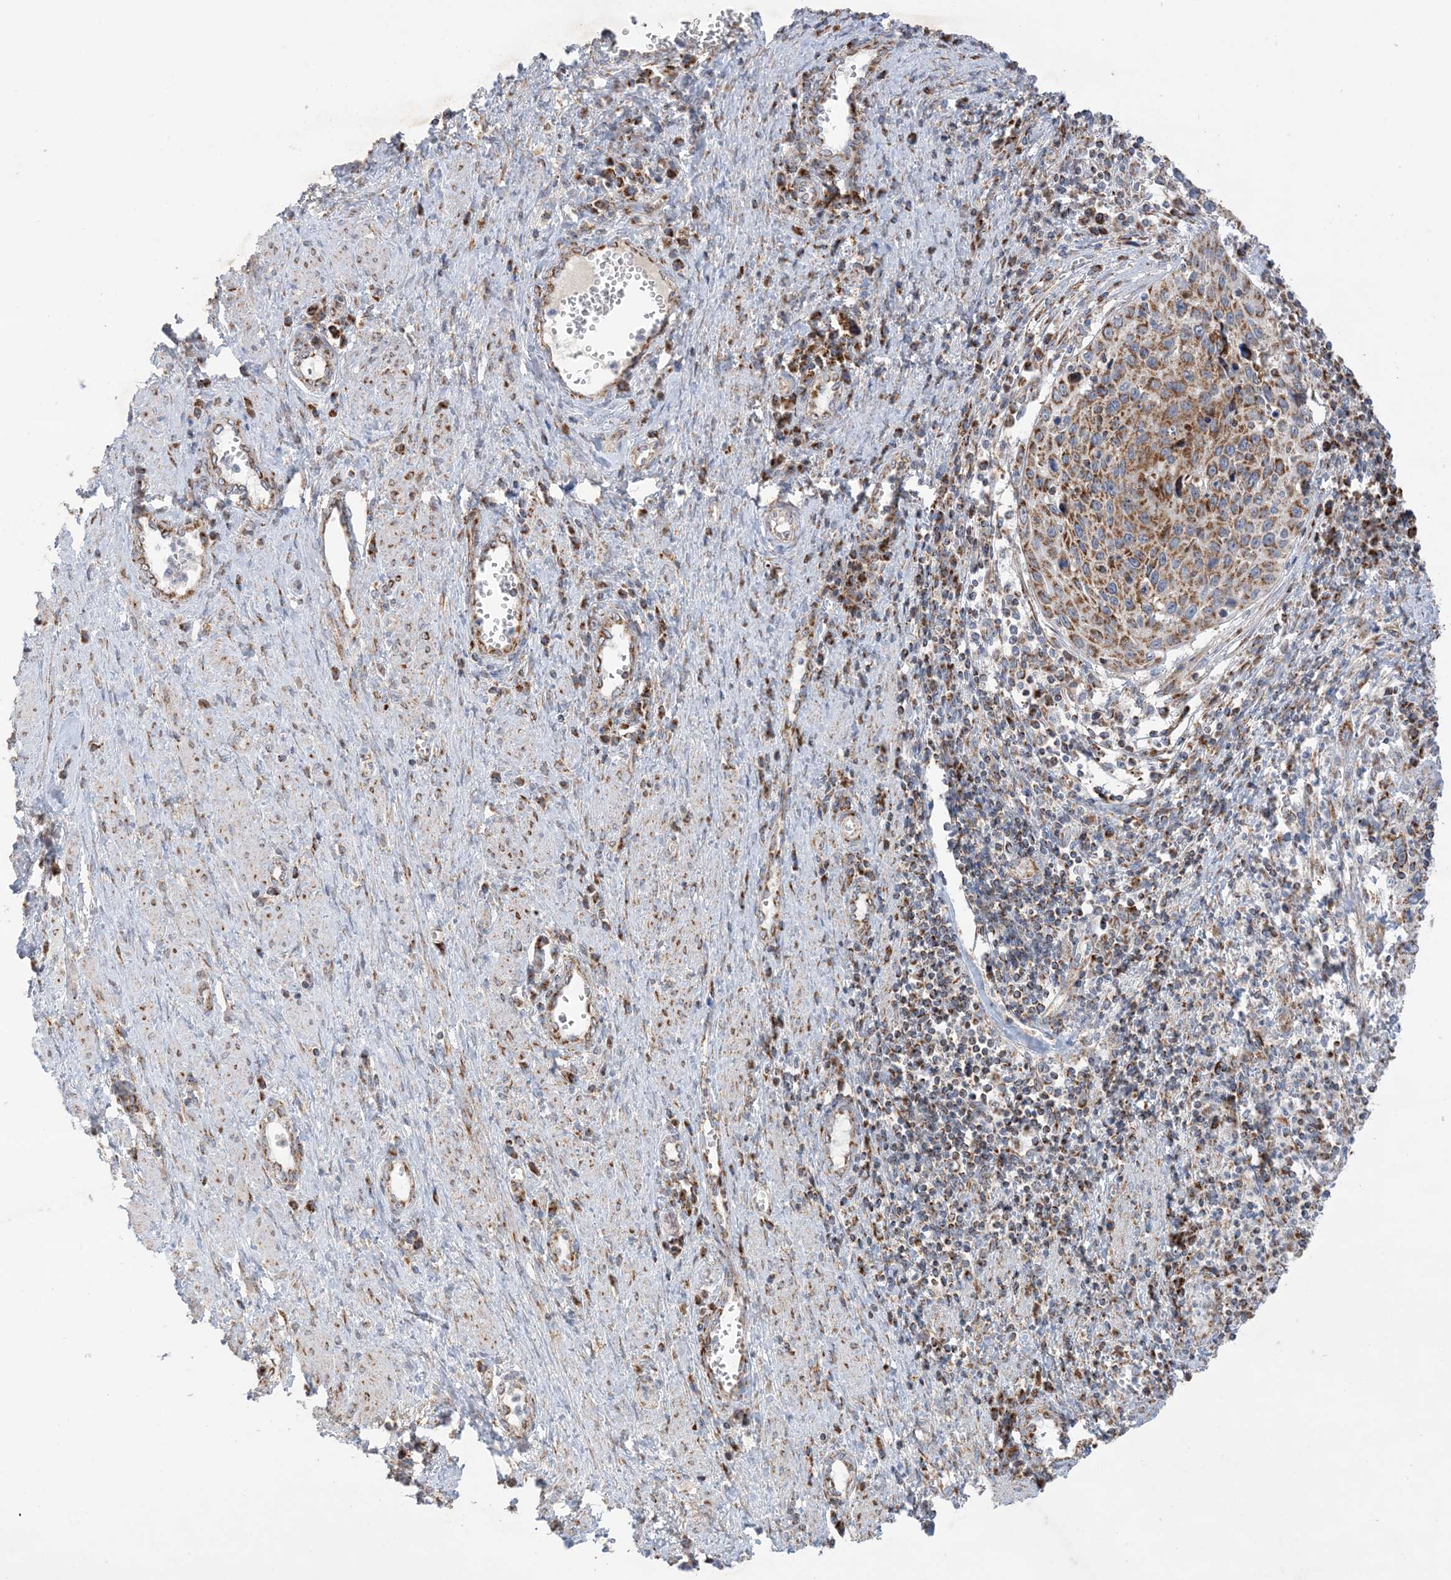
{"staining": {"intensity": "moderate", "quantity": ">75%", "location": "cytoplasmic/membranous"}, "tissue": "cervical cancer", "cell_type": "Tumor cells", "image_type": "cancer", "snomed": [{"axis": "morphology", "description": "Squamous cell carcinoma, NOS"}, {"axis": "topography", "description": "Cervix"}], "caption": "DAB (3,3'-diaminobenzidine) immunohistochemical staining of human squamous cell carcinoma (cervical) exhibits moderate cytoplasmic/membranous protein positivity in about >75% of tumor cells. (Brightfield microscopy of DAB IHC at high magnification).", "gene": "SLC25A12", "patient": {"sex": "female", "age": 32}}